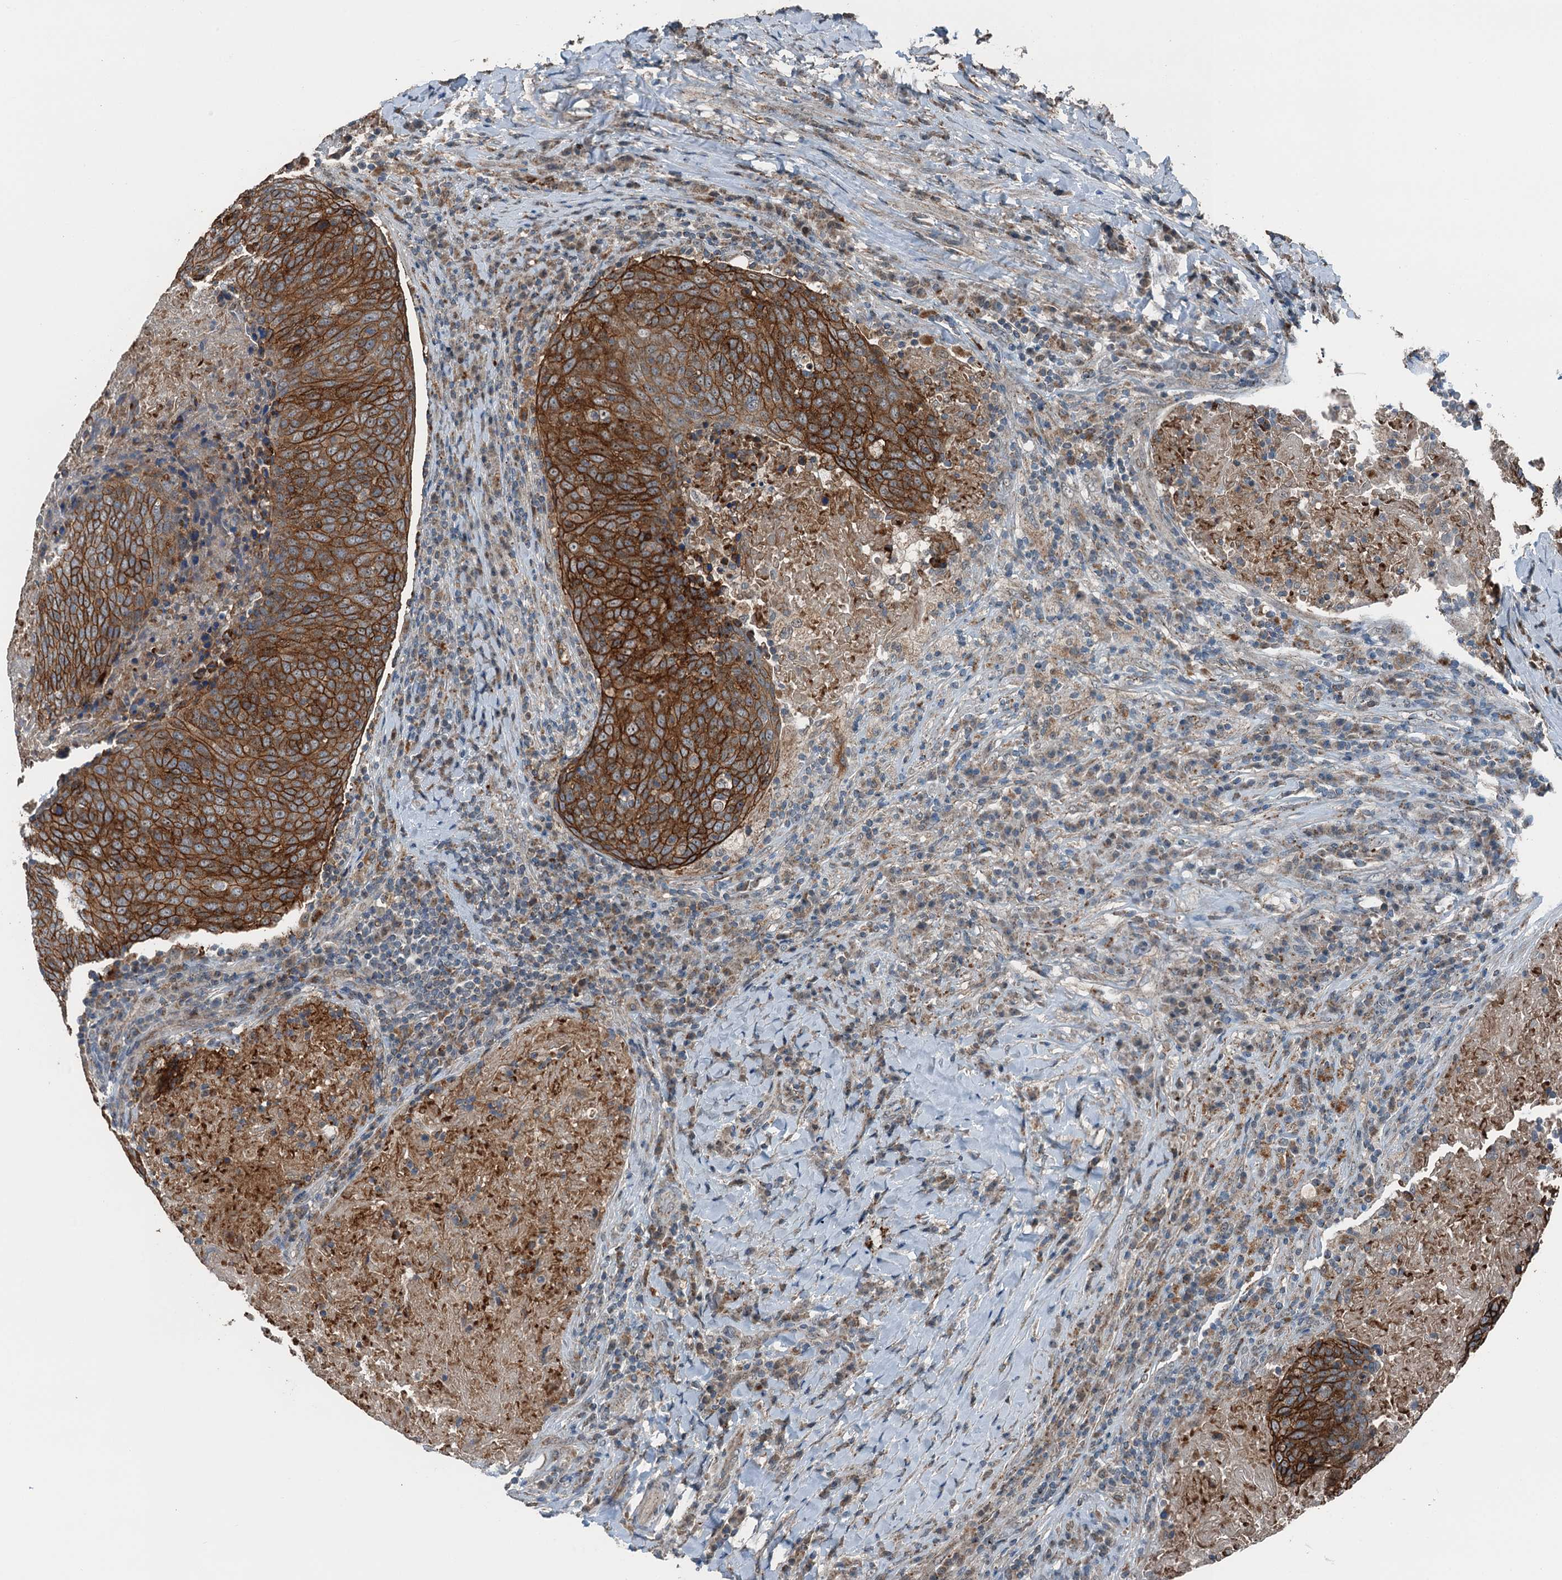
{"staining": {"intensity": "strong", "quantity": ">75%", "location": "cytoplasmic/membranous"}, "tissue": "head and neck cancer", "cell_type": "Tumor cells", "image_type": "cancer", "snomed": [{"axis": "morphology", "description": "Squamous cell carcinoma, NOS"}, {"axis": "morphology", "description": "Squamous cell carcinoma, metastatic, NOS"}, {"axis": "topography", "description": "Lymph node"}, {"axis": "topography", "description": "Head-Neck"}], "caption": "The immunohistochemical stain labels strong cytoplasmic/membranous staining in tumor cells of head and neck cancer tissue.", "gene": "BMERB1", "patient": {"sex": "male", "age": 62}}